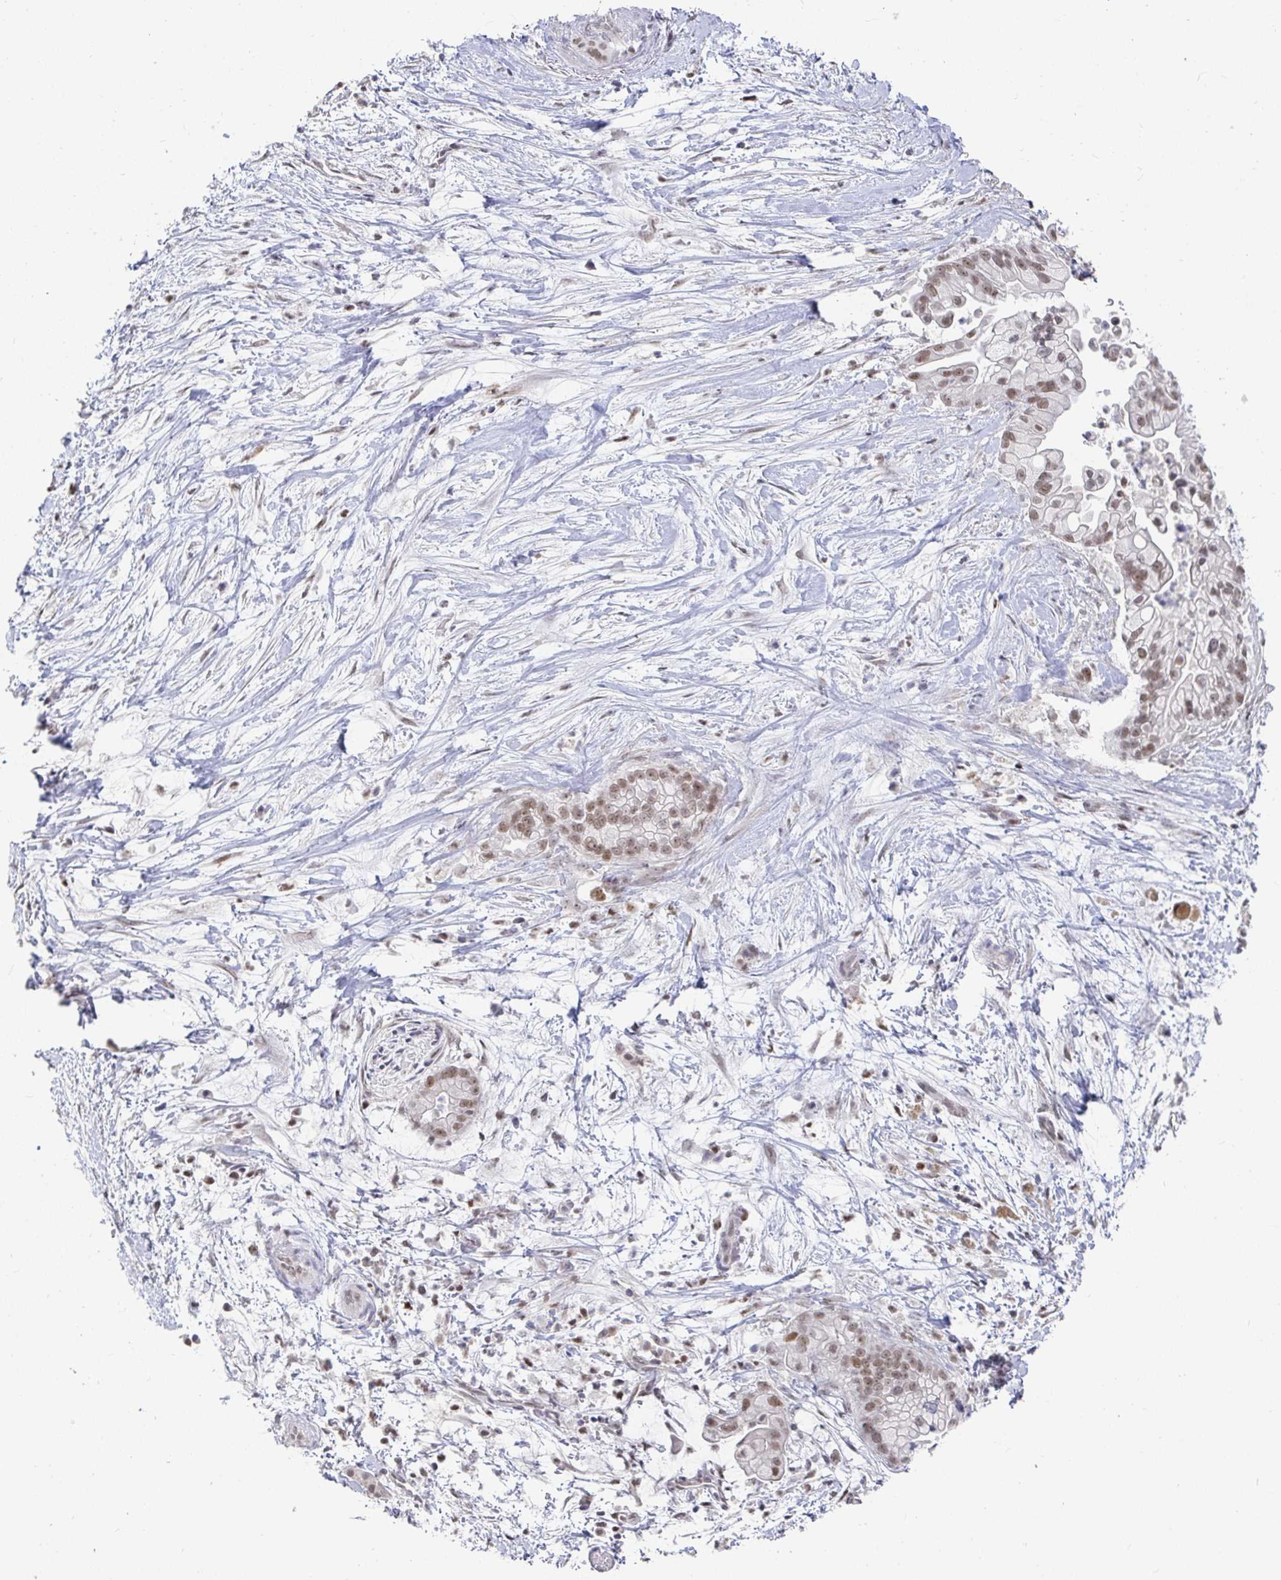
{"staining": {"intensity": "moderate", "quantity": ">75%", "location": "nuclear"}, "tissue": "pancreatic cancer", "cell_type": "Tumor cells", "image_type": "cancer", "snomed": [{"axis": "morphology", "description": "Adenocarcinoma, NOS"}, {"axis": "topography", "description": "Pancreas"}], "caption": "Pancreatic cancer stained with IHC demonstrates moderate nuclear staining in about >75% of tumor cells. The protein is shown in brown color, while the nuclei are stained blue.", "gene": "RCOR1", "patient": {"sex": "female", "age": 69}}